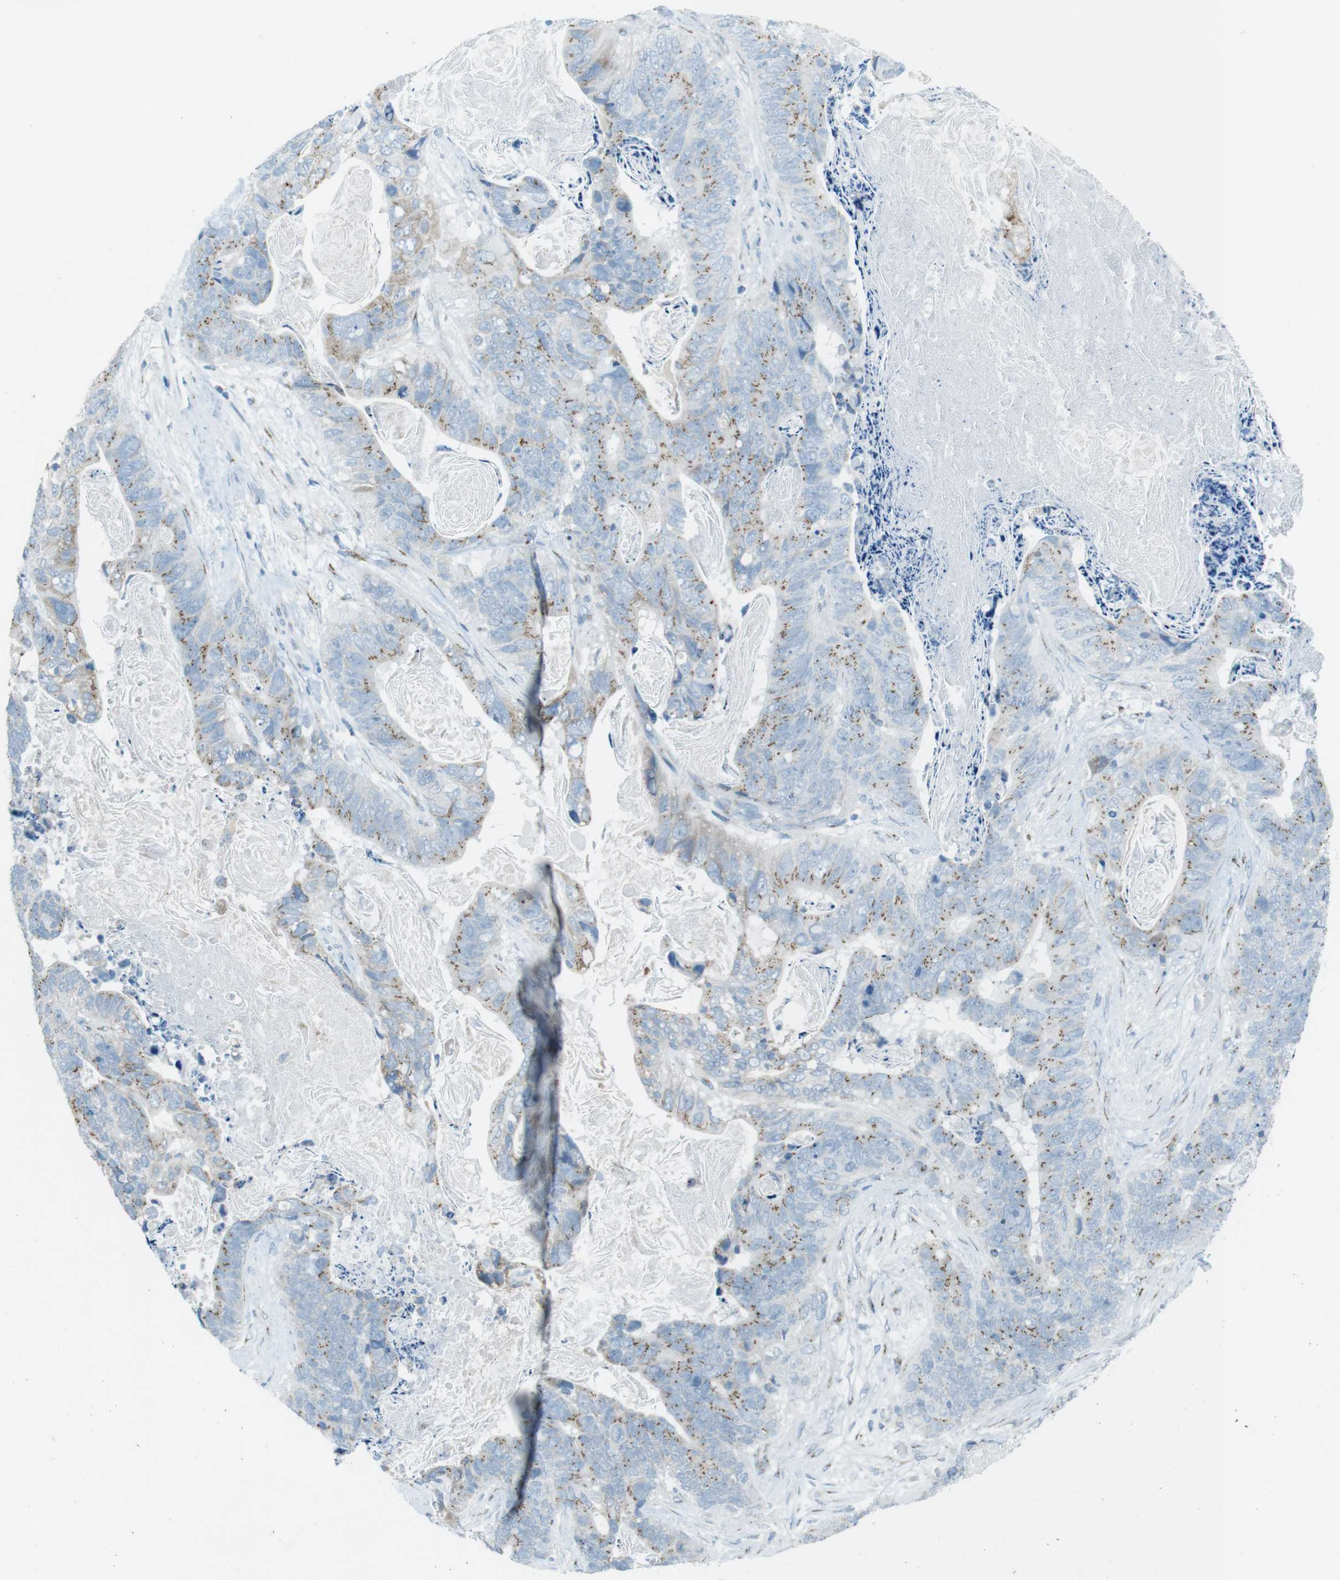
{"staining": {"intensity": "moderate", "quantity": "25%-75%", "location": "cytoplasmic/membranous"}, "tissue": "stomach cancer", "cell_type": "Tumor cells", "image_type": "cancer", "snomed": [{"axis": "morphology", "description": "Adenocarcinoma, NOS"}, {"axis": "topography", "description": "Stomach"}], "caption": "Moderate cytoplasmic/membranous expression is appreciated in approximately 25%-75% of tumor cells in stomach cancer.", "gene": "TXNDC15", "patient": {"sex": "female", "age": 89}}